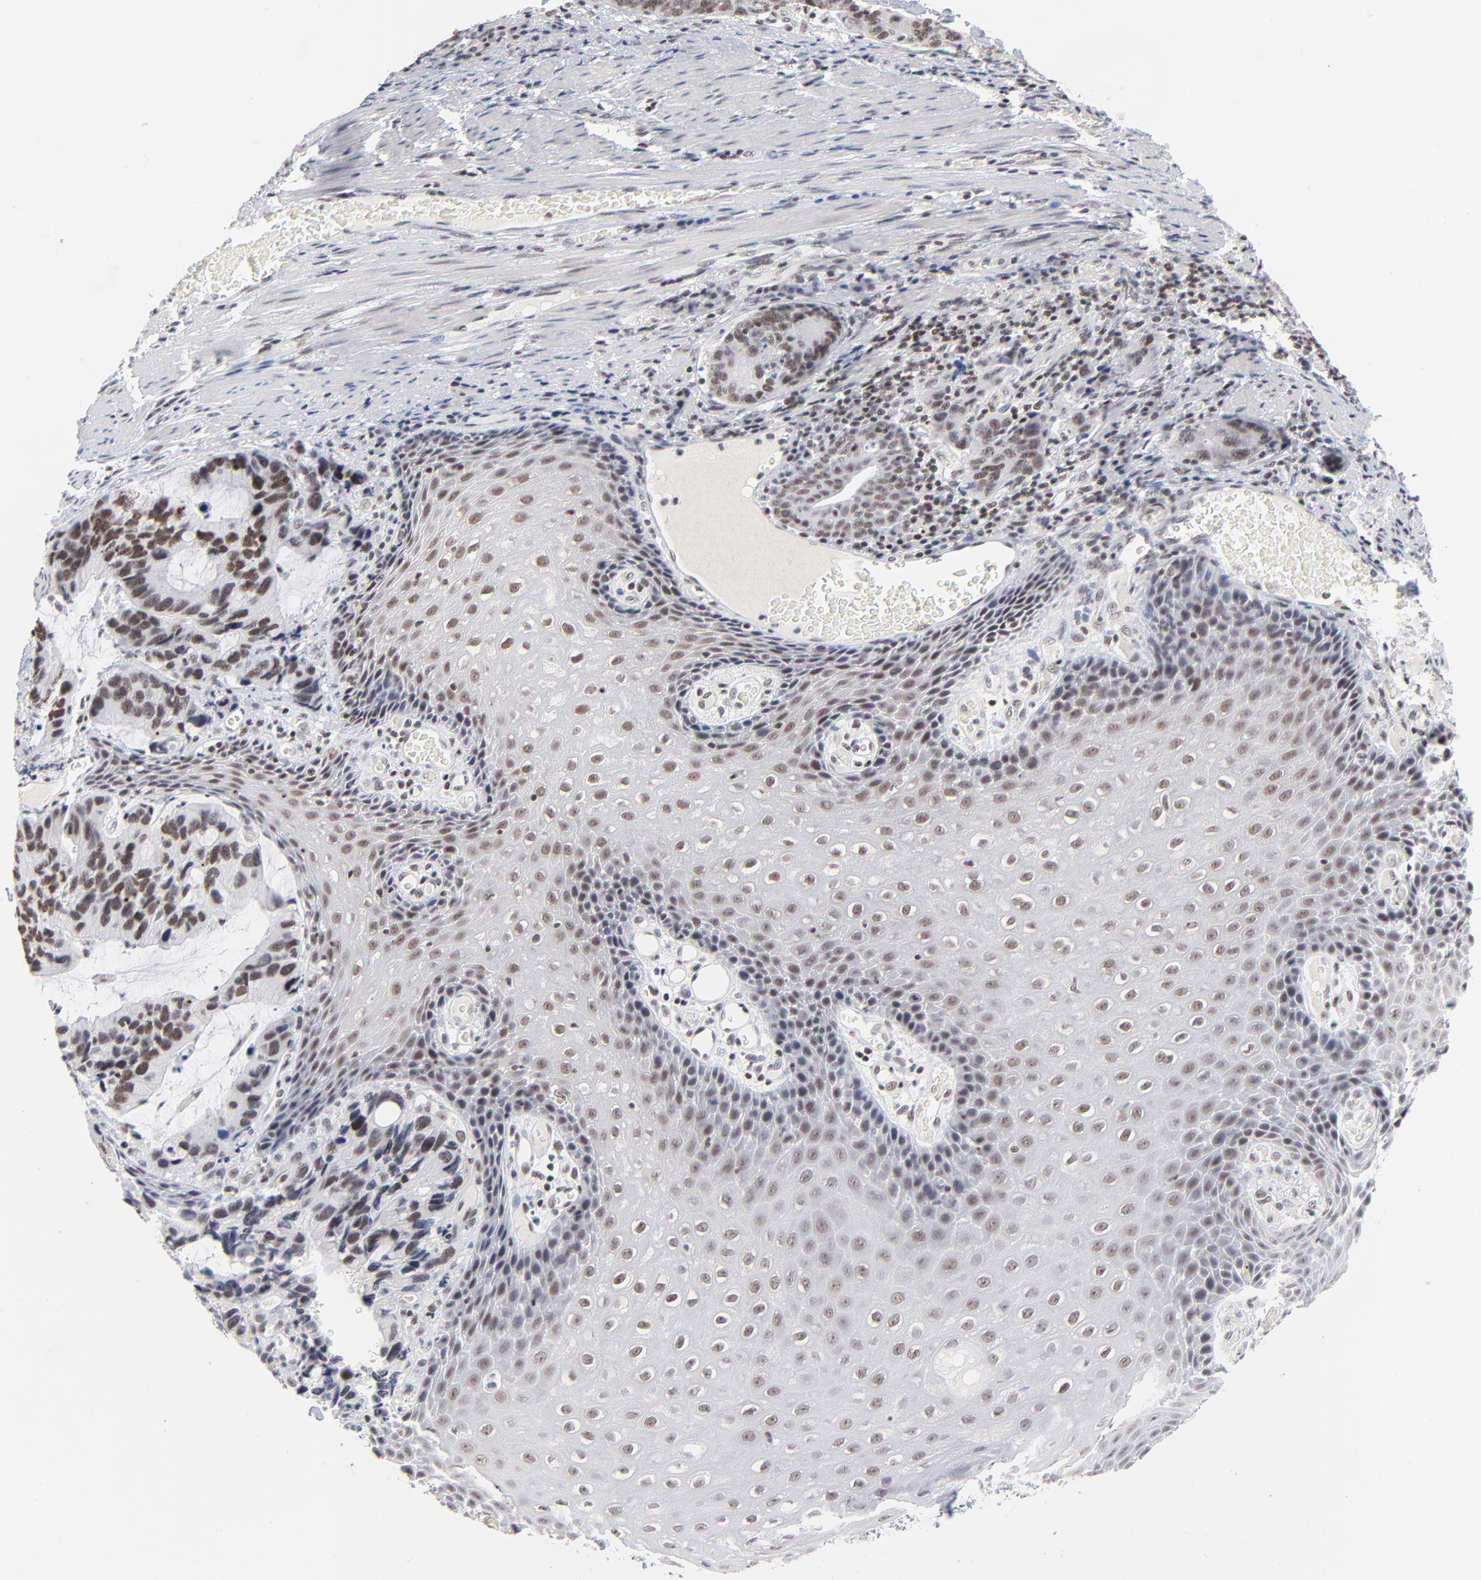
{"staining": {"intensity": "moderate", "quantity": ">75%", "location": "nuclear"}, "tissue": "stomach cancer", "cell_type": "Tumor cells", "image_type": "cancer", "snomed": [{"axis": "morphology", "description": "Adenocarcinoma, NOS"}, {"axis": "topography", "description": "Esophagus"}, {"axis": "topography", "description": "Stomach"}], "caption": "There is medium levels of moderate nuclear positivity in tumor cells of stomach adenocarcinoma, as demonstrated by immunohistochemical staining (brown color).", "gene": "ZNF143", "patient": {"sex": "male", "age": 74}}